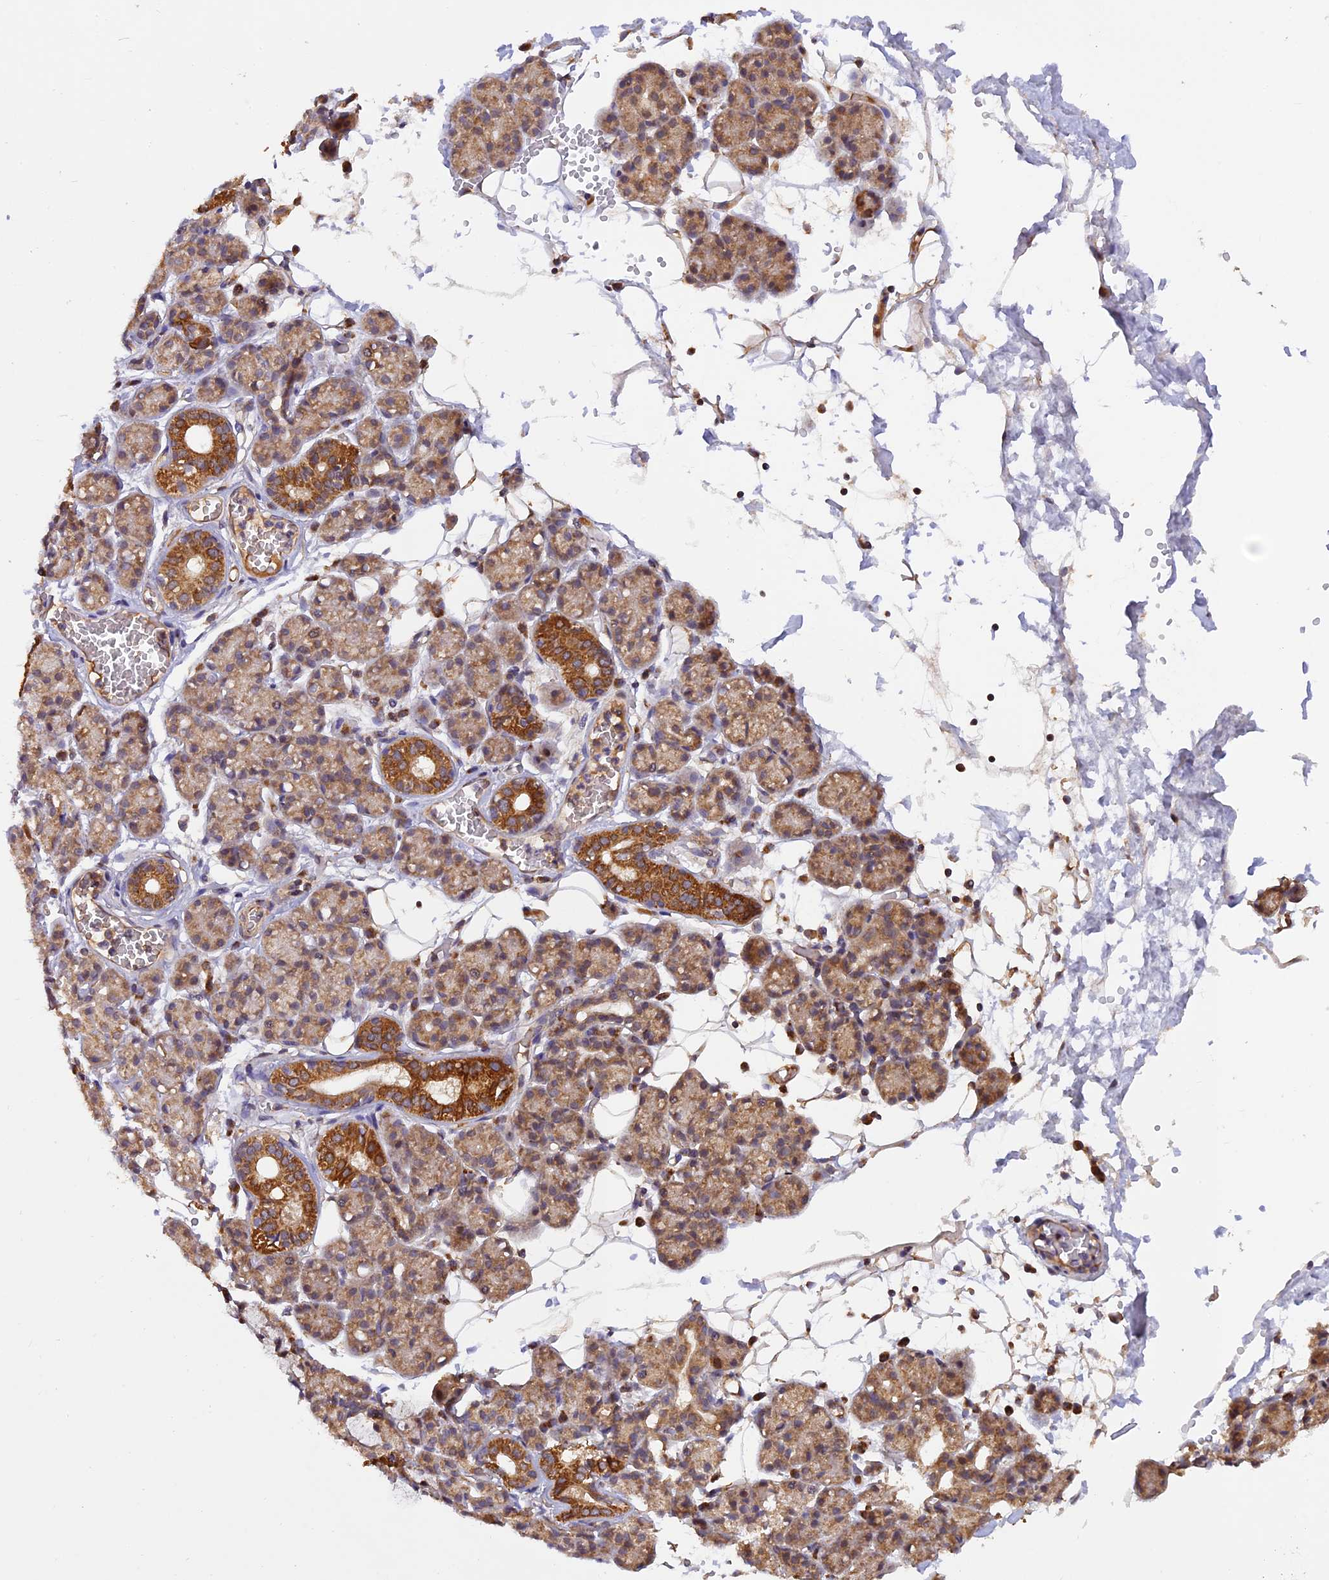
{"staining": {"intensity": "moderate", "quantity": "25%-75%", "location": "cytoplasmic/membranous"}, "tissue": "salivary gland", "cell_type": "Glandular cells", "image_type": "normal", "snomed": [{"axis": "morphology", "description": "Normal tissue, NOS"}, {"axis": "topography", "description": "Salivary gland"}], "caption": "Immunohistochemical staining of normal human salivary gland displays medium levels of moderate cytoplasmic/membranous staining in about 25%-75% of glandular cells.", "gene": "MNS1", "patient": {"sex": "male", "age": 63}}